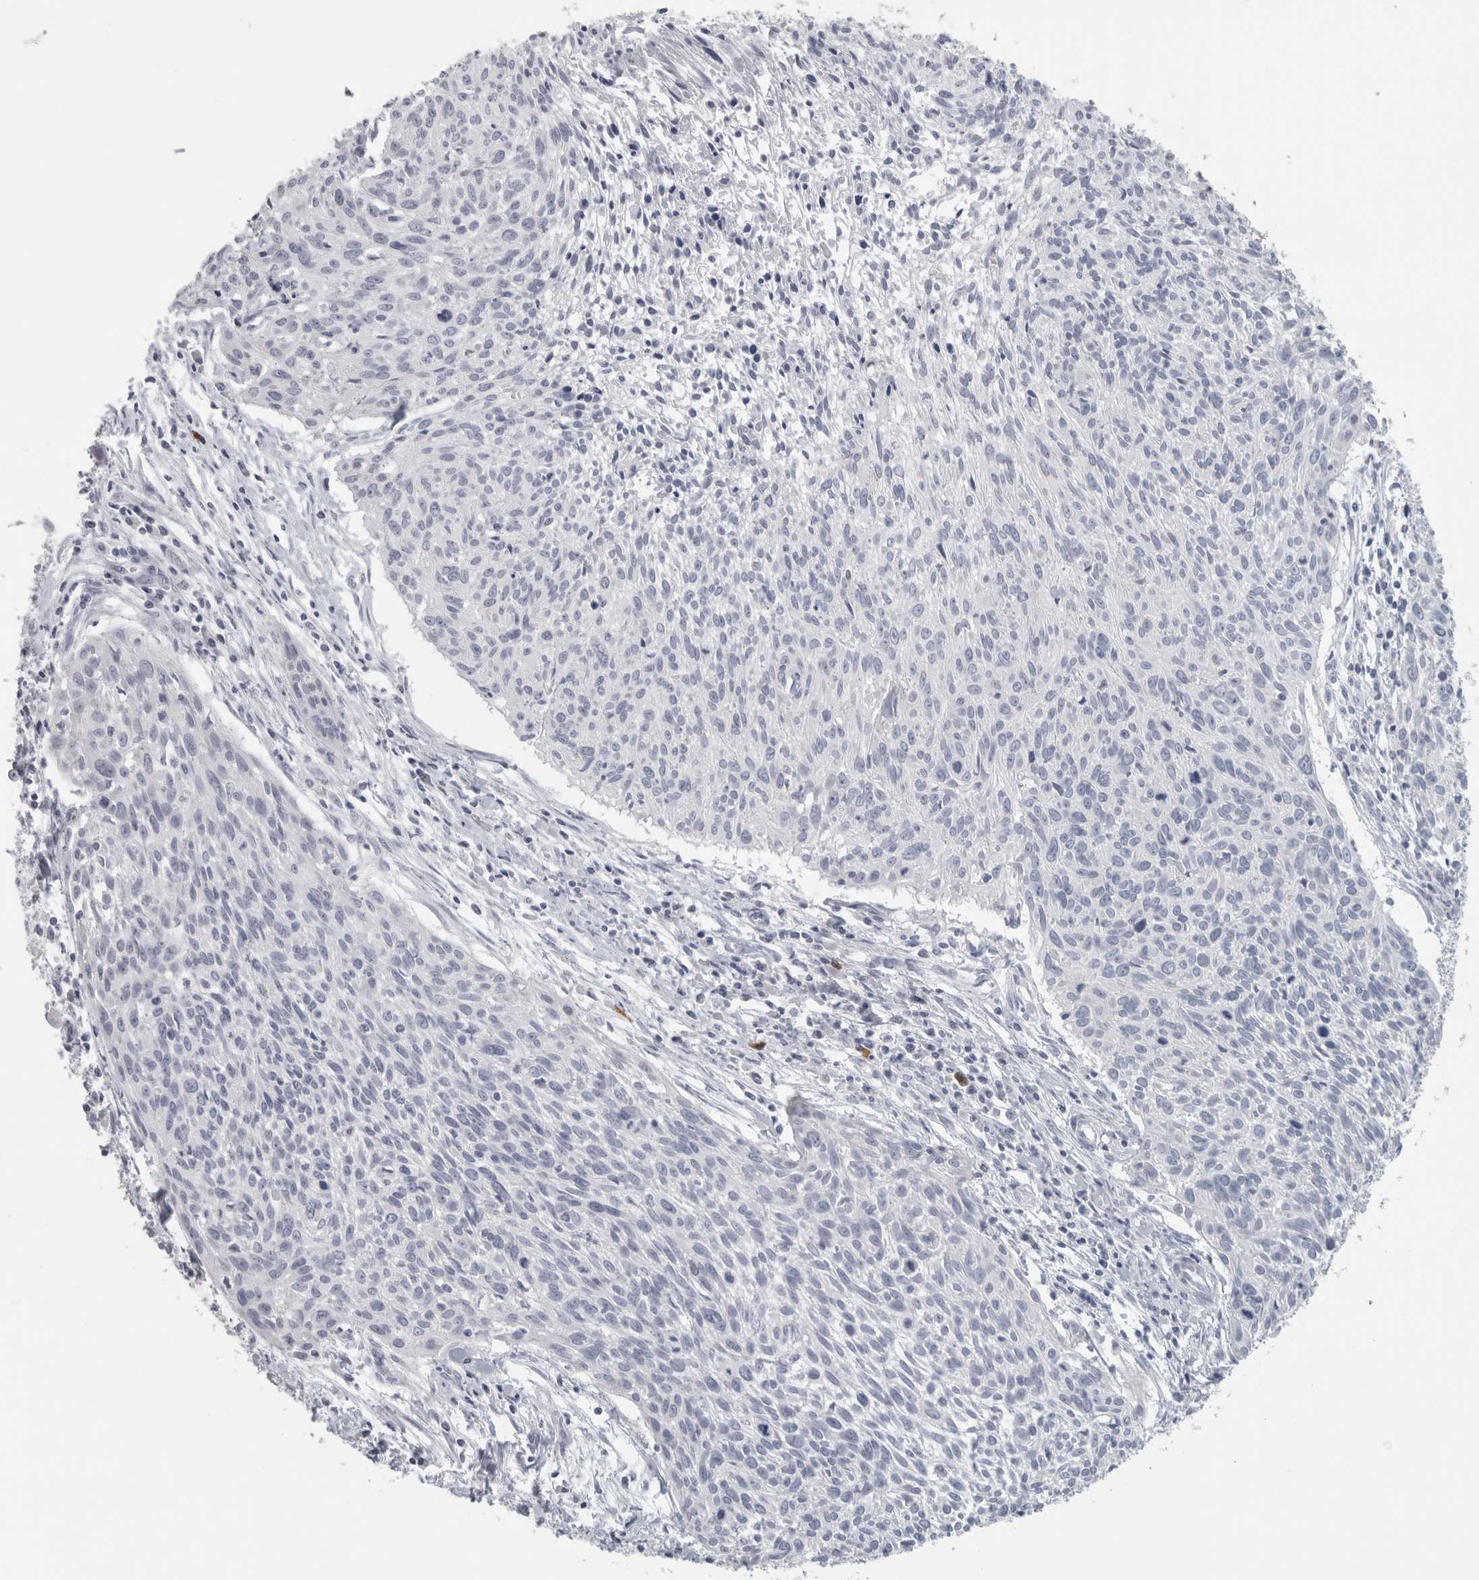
{"staining": {"intensity": "negative", "quantity": "none", "location": "none"}, "tissue": "cervical cancer", "cell_type": "Tumor cells", "image_type": "cancer", "snomed": [{"axis": "morphology", "description": "Squamous cell carcinoma, NOS"}, {"axis": "topography", "description": "Cervix"}], "caption": "Immunohistochemical staining of cervical cancer demonstrates no significant staining in tumor cells.", "gene": "SLC28A3", "patient": {"sex": "female", "age": 51}}